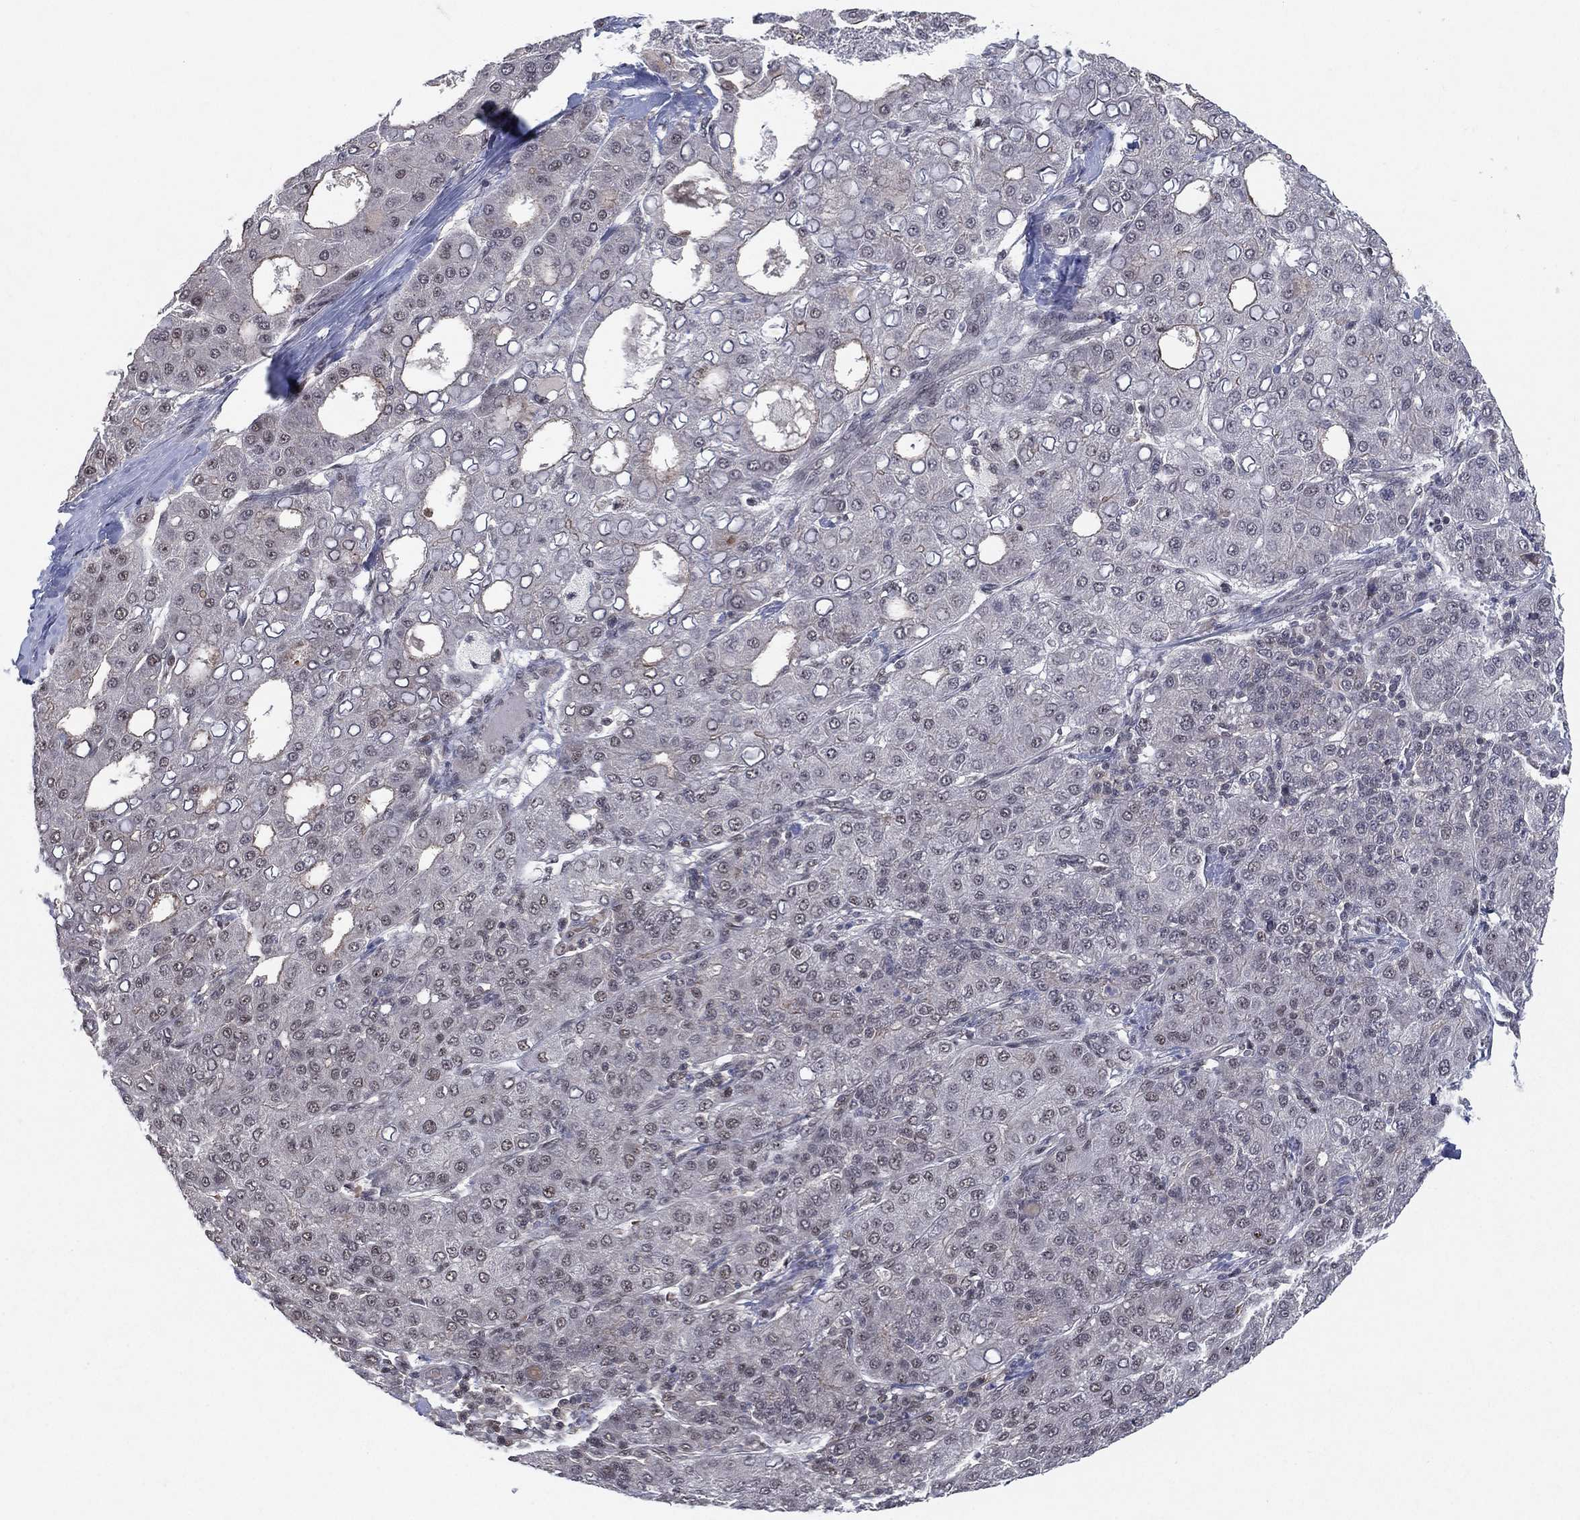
{"staining": {"intensity": "negative", "quantity": "none", "location": "none"}, "tissue": "liver cancer", "cell_type": "Tumor cells", "image_type": "cancer", "snomed": [{"axis": "morphology", "description": "Carcinoma, Hepatocellular, NOS"}, {"axis": "topography", "description": "Liver"}], "caption": "Image shows no protein staining in tumor cells of hepatocellular carcinoma (liver) tissue.", "gene": "DGCR8", "patient": {"sex": "male", "age": 65}}